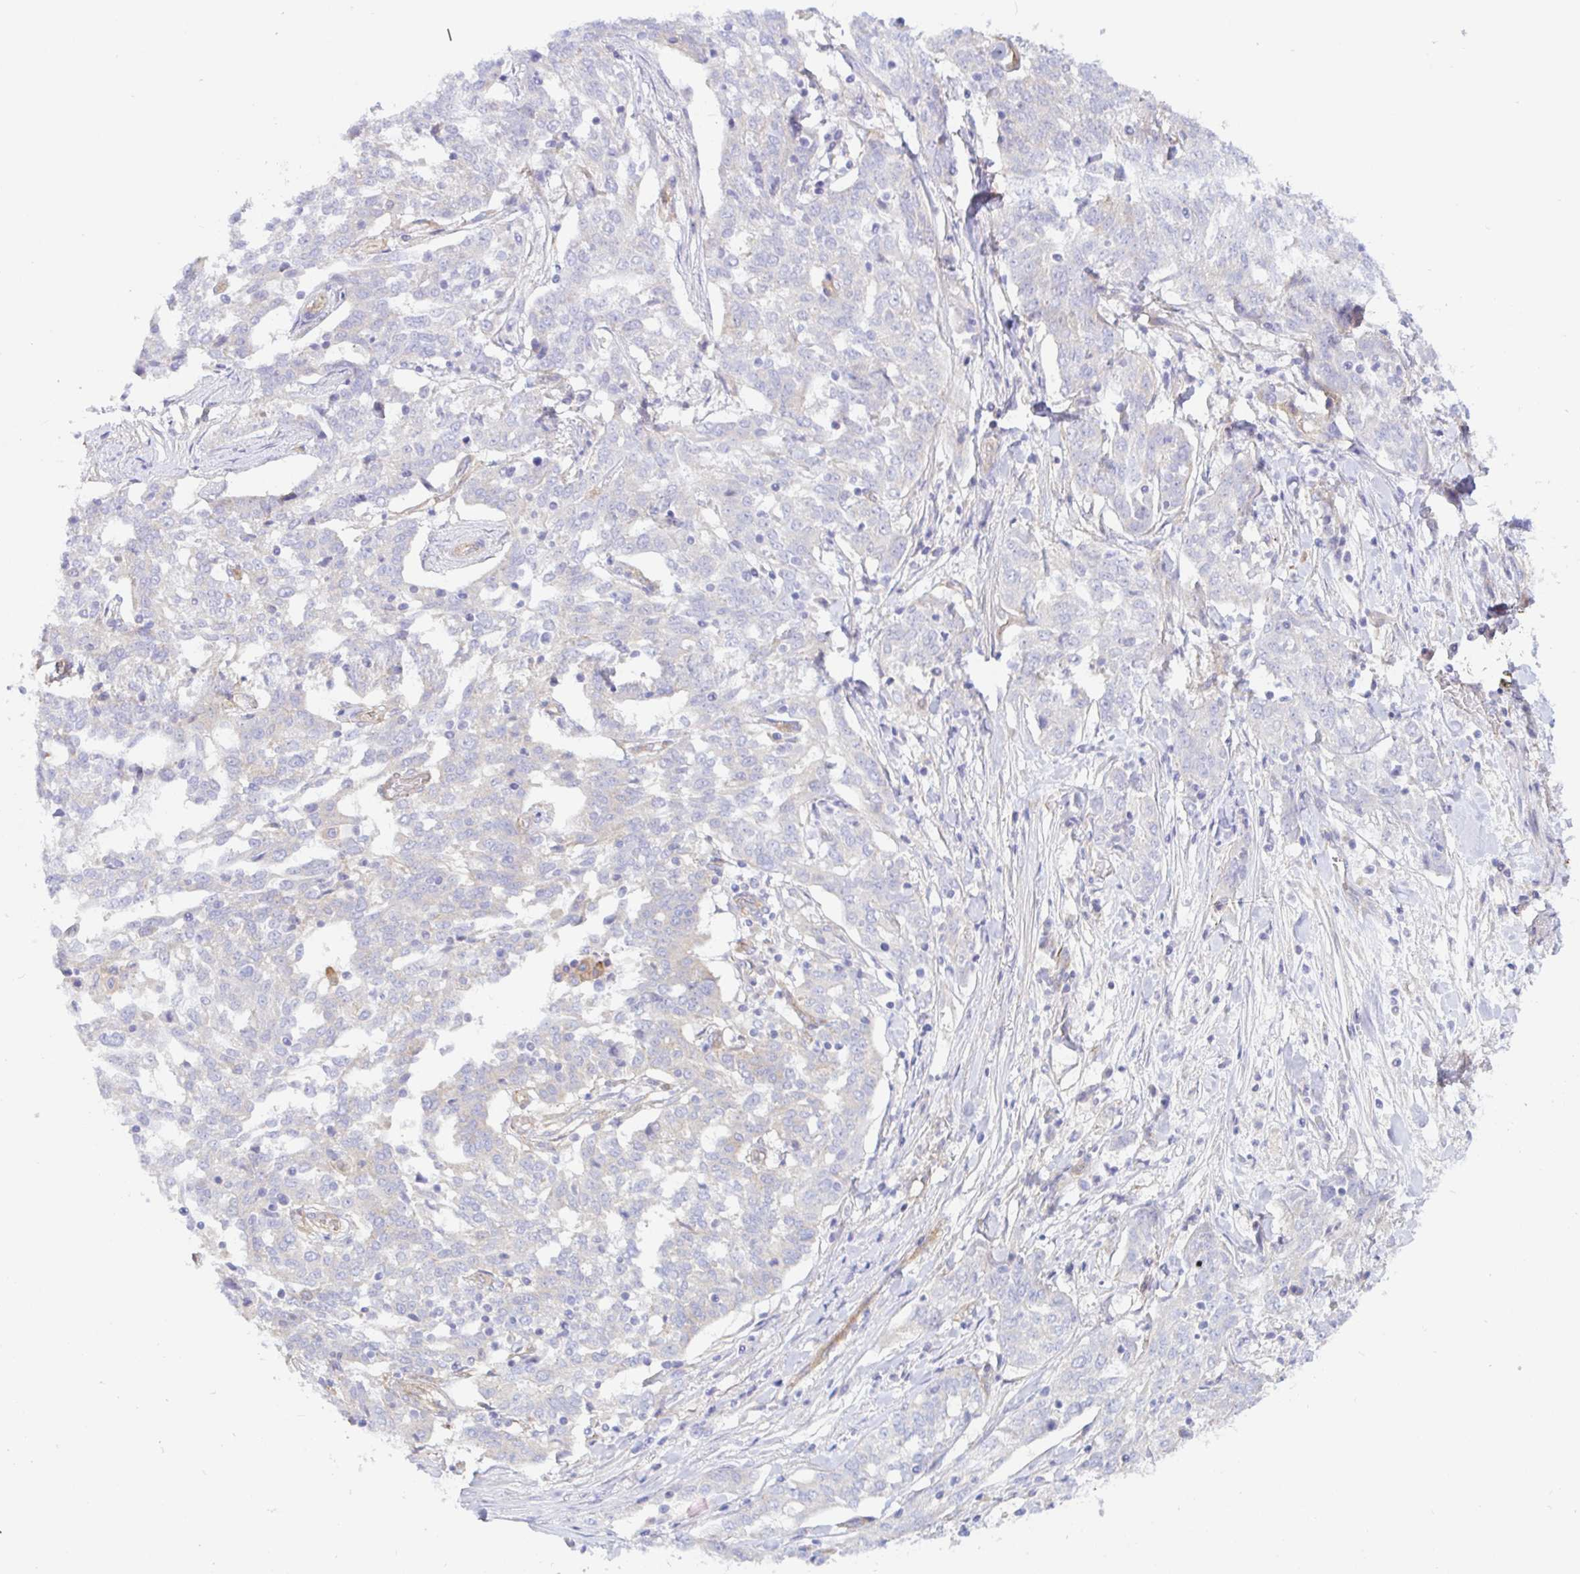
{"staining": {"intensity": "negative", "quantity": "none", "location": "none"}, "tissue": "ovarian cancer", "cell_type": "Tumor cells", "image_type": "cancer", "snomed": [{"axis": "morphology", "description": "Cystadenocarcinoma, serous, NOS"}, {"axis": "topography", "description": "Ovary"}], "caption": "The micrograph exhibits no staining of tumor cells in ovarian cancer (serous cystadenocarcinoma).", "gene": "ARL4D", "patient": {"sex": "female", "age": 67}}